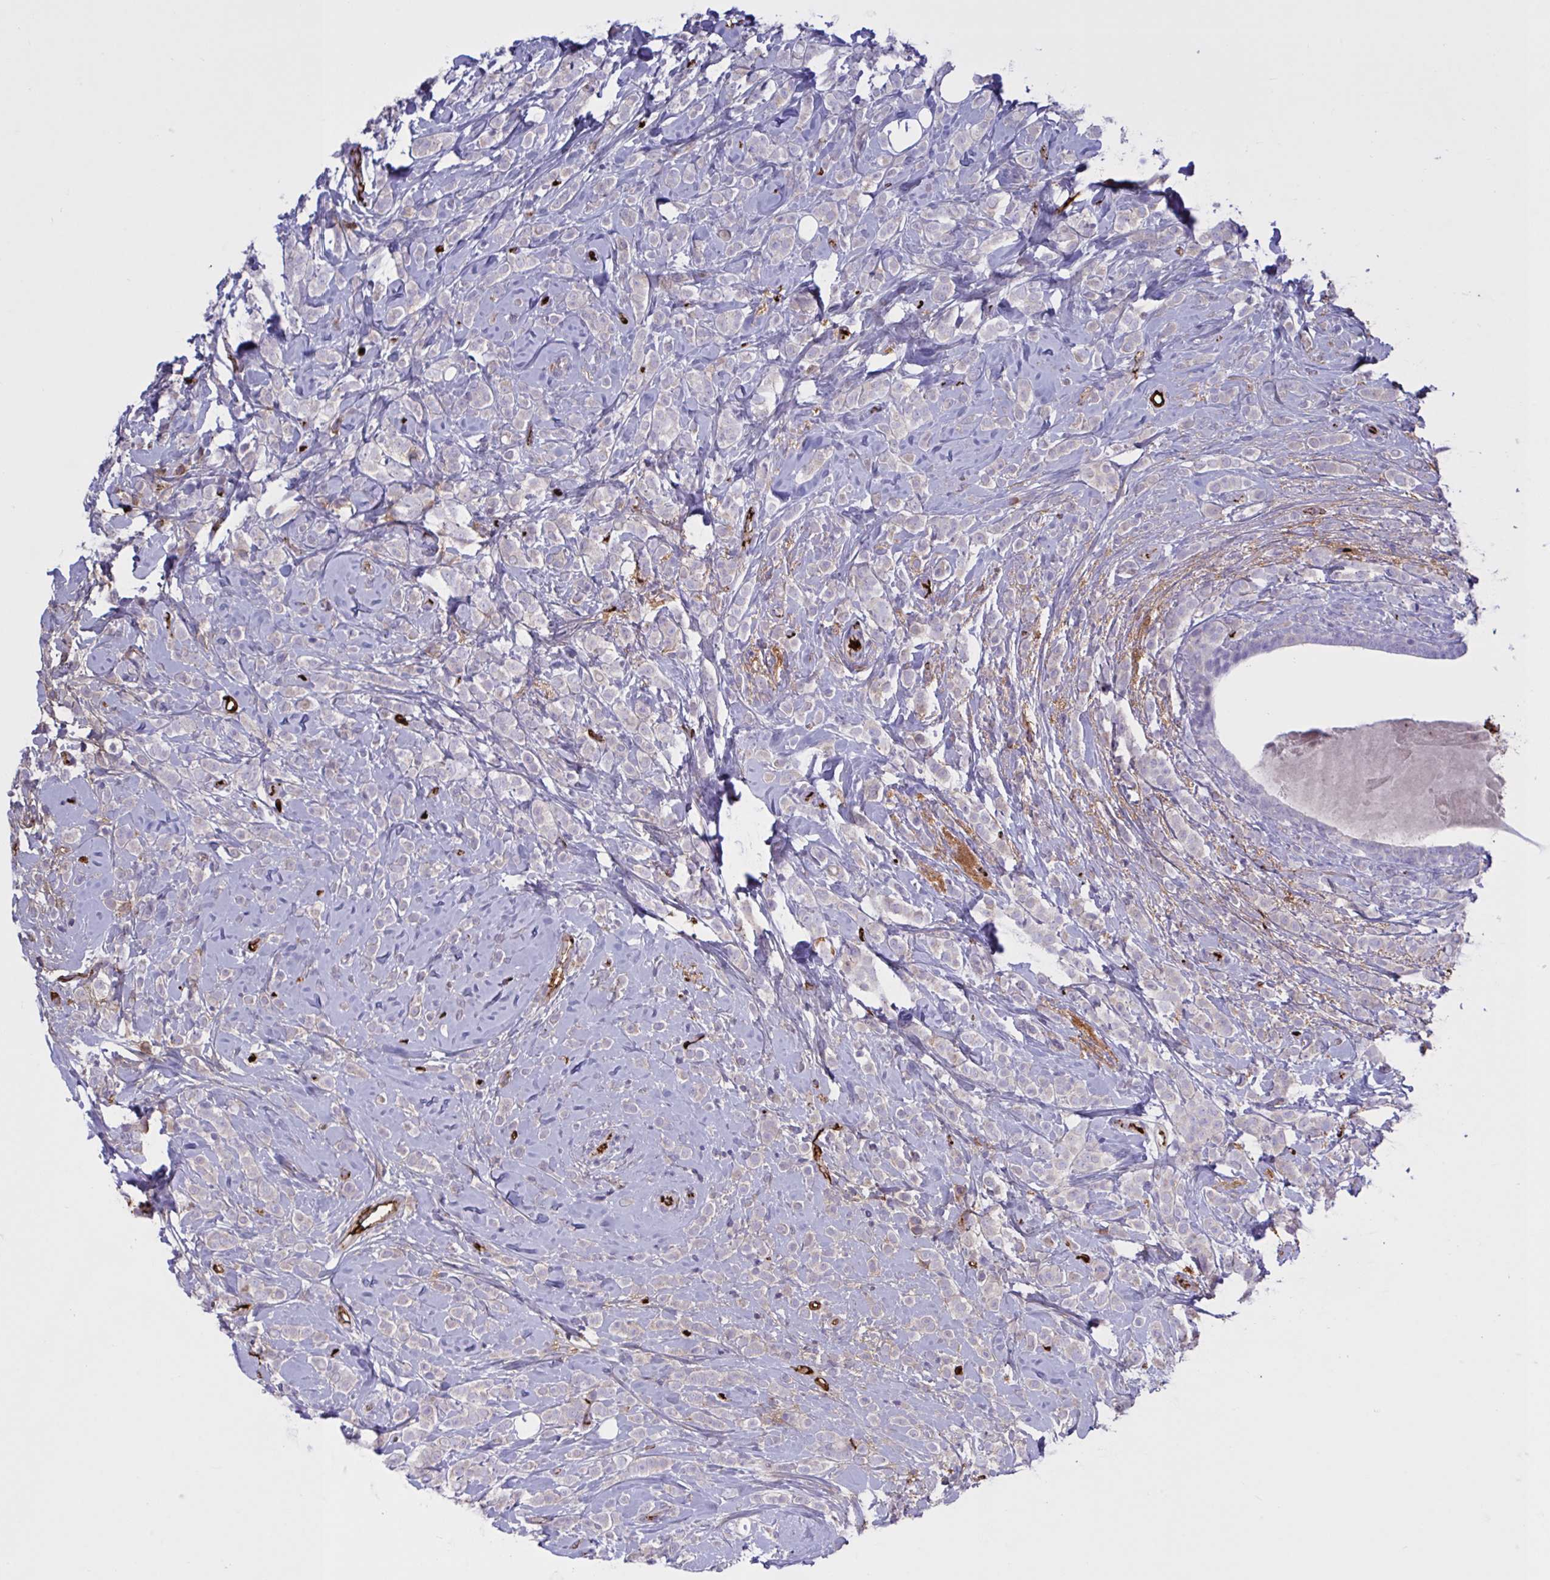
{"staining": {"intensity": "negative", "quantity": "none", "location": "none"}, "tissue": "breast cancer", "cell_type": "Tumor cells", "image_type": "cancer", "snomed": [{"axis": "morphology", "description": "Lobular carcinoma"}, {"axis": "topography", "description": "Breast"}], "caption": "An IHC image of breast cancer is shown. There is no staining in tumor cells of breast cancer.", "gene": "IL1R1", "patient": {"sex": "female", "age": 49}}